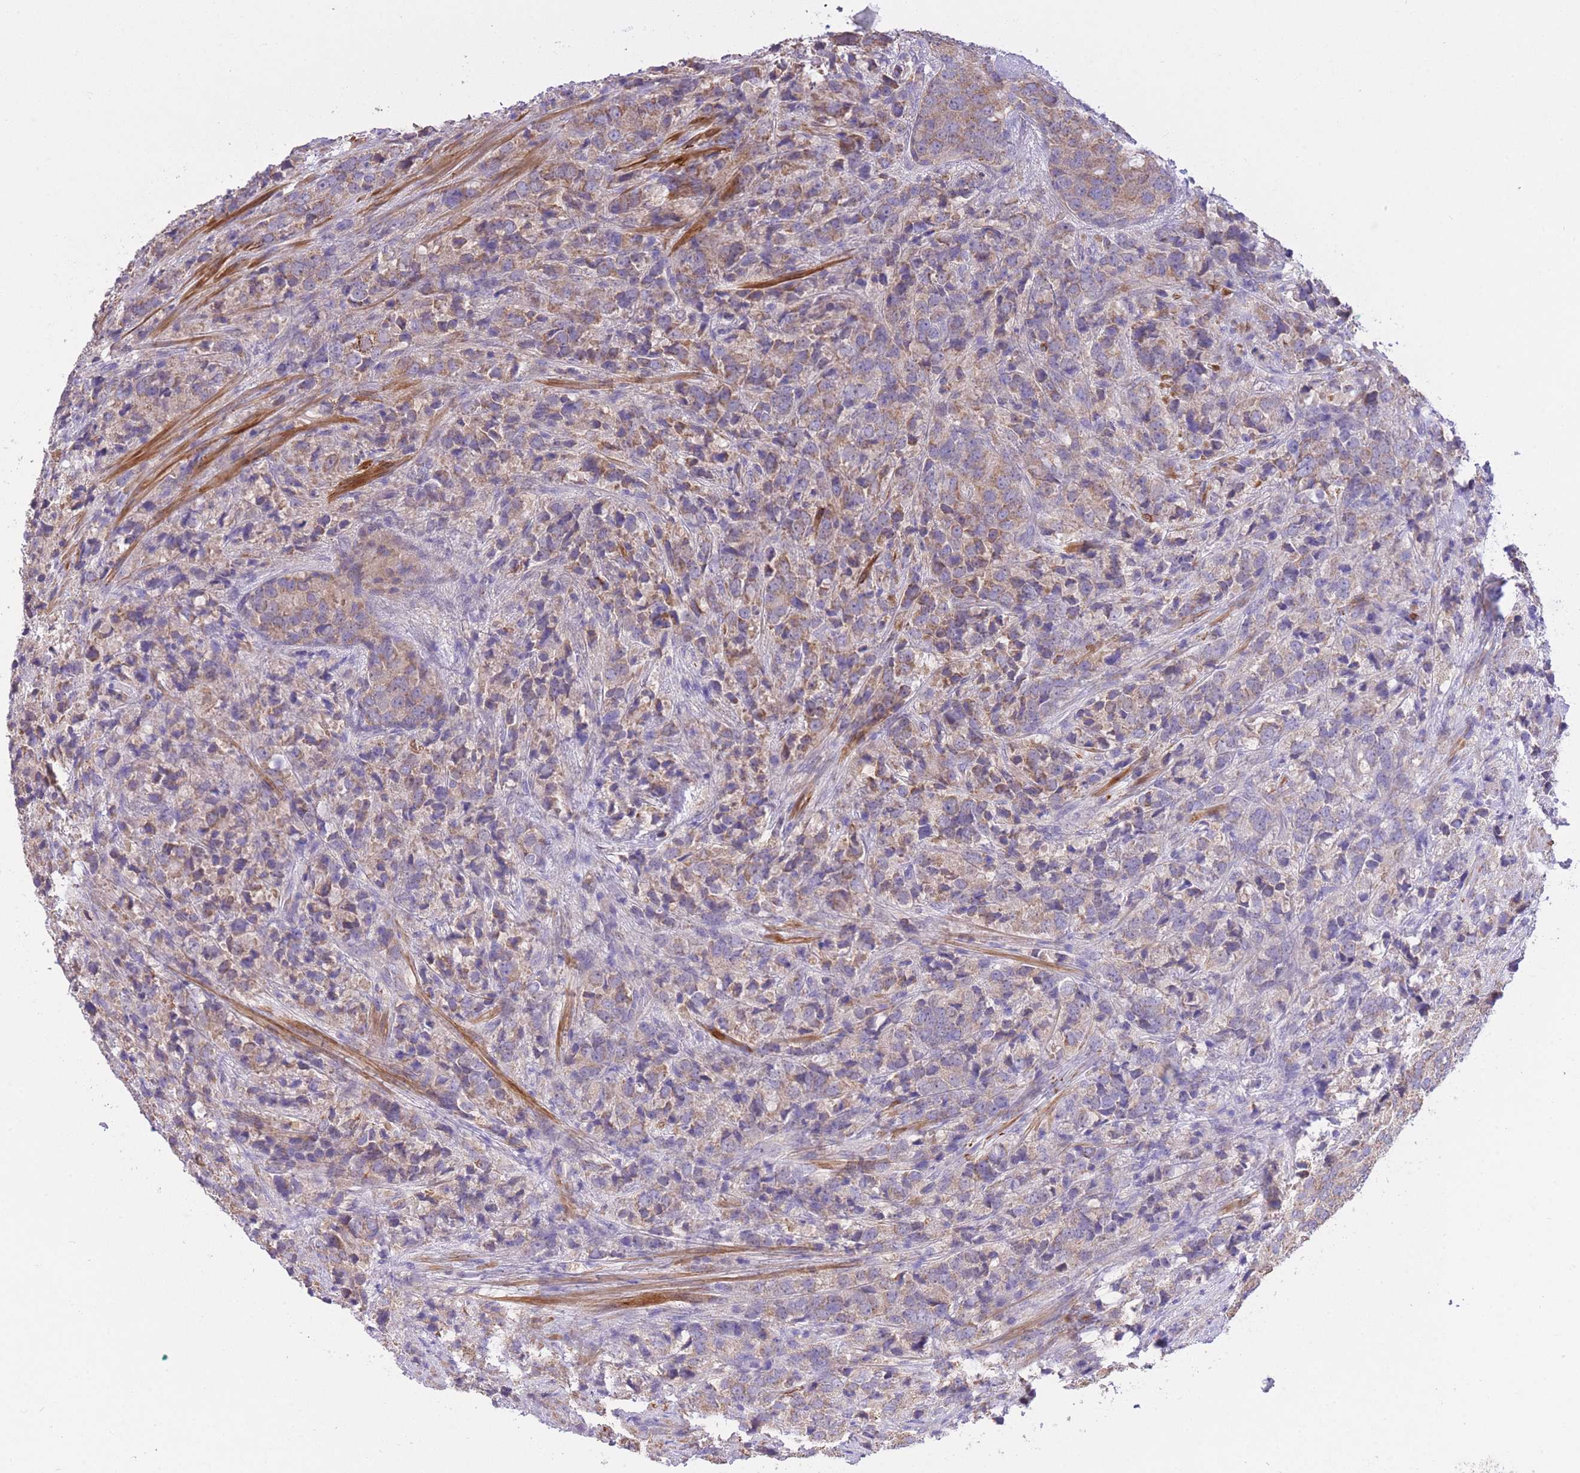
{"staining": {"intensity": "weak", "quantity": ">75%", "location": "cytoplasmic/membranous"}, "tissue": "prostate cancer", "cell_type": "Tumor cells", "image_type": "cancer", "snomed": [{"axis": "morphology", "description": "Adenocarcinoma, High grade"}, {"axis": "topography", "description": "Prostate"}], "caption": "Prostate cancer tissue shows weak cytoplasmic/membranous positivity in about >75% of tumor cells, visualized by immunohistochemistry.", "gene": "PGM1", "patient": {"sex": "male", "age": 62}}